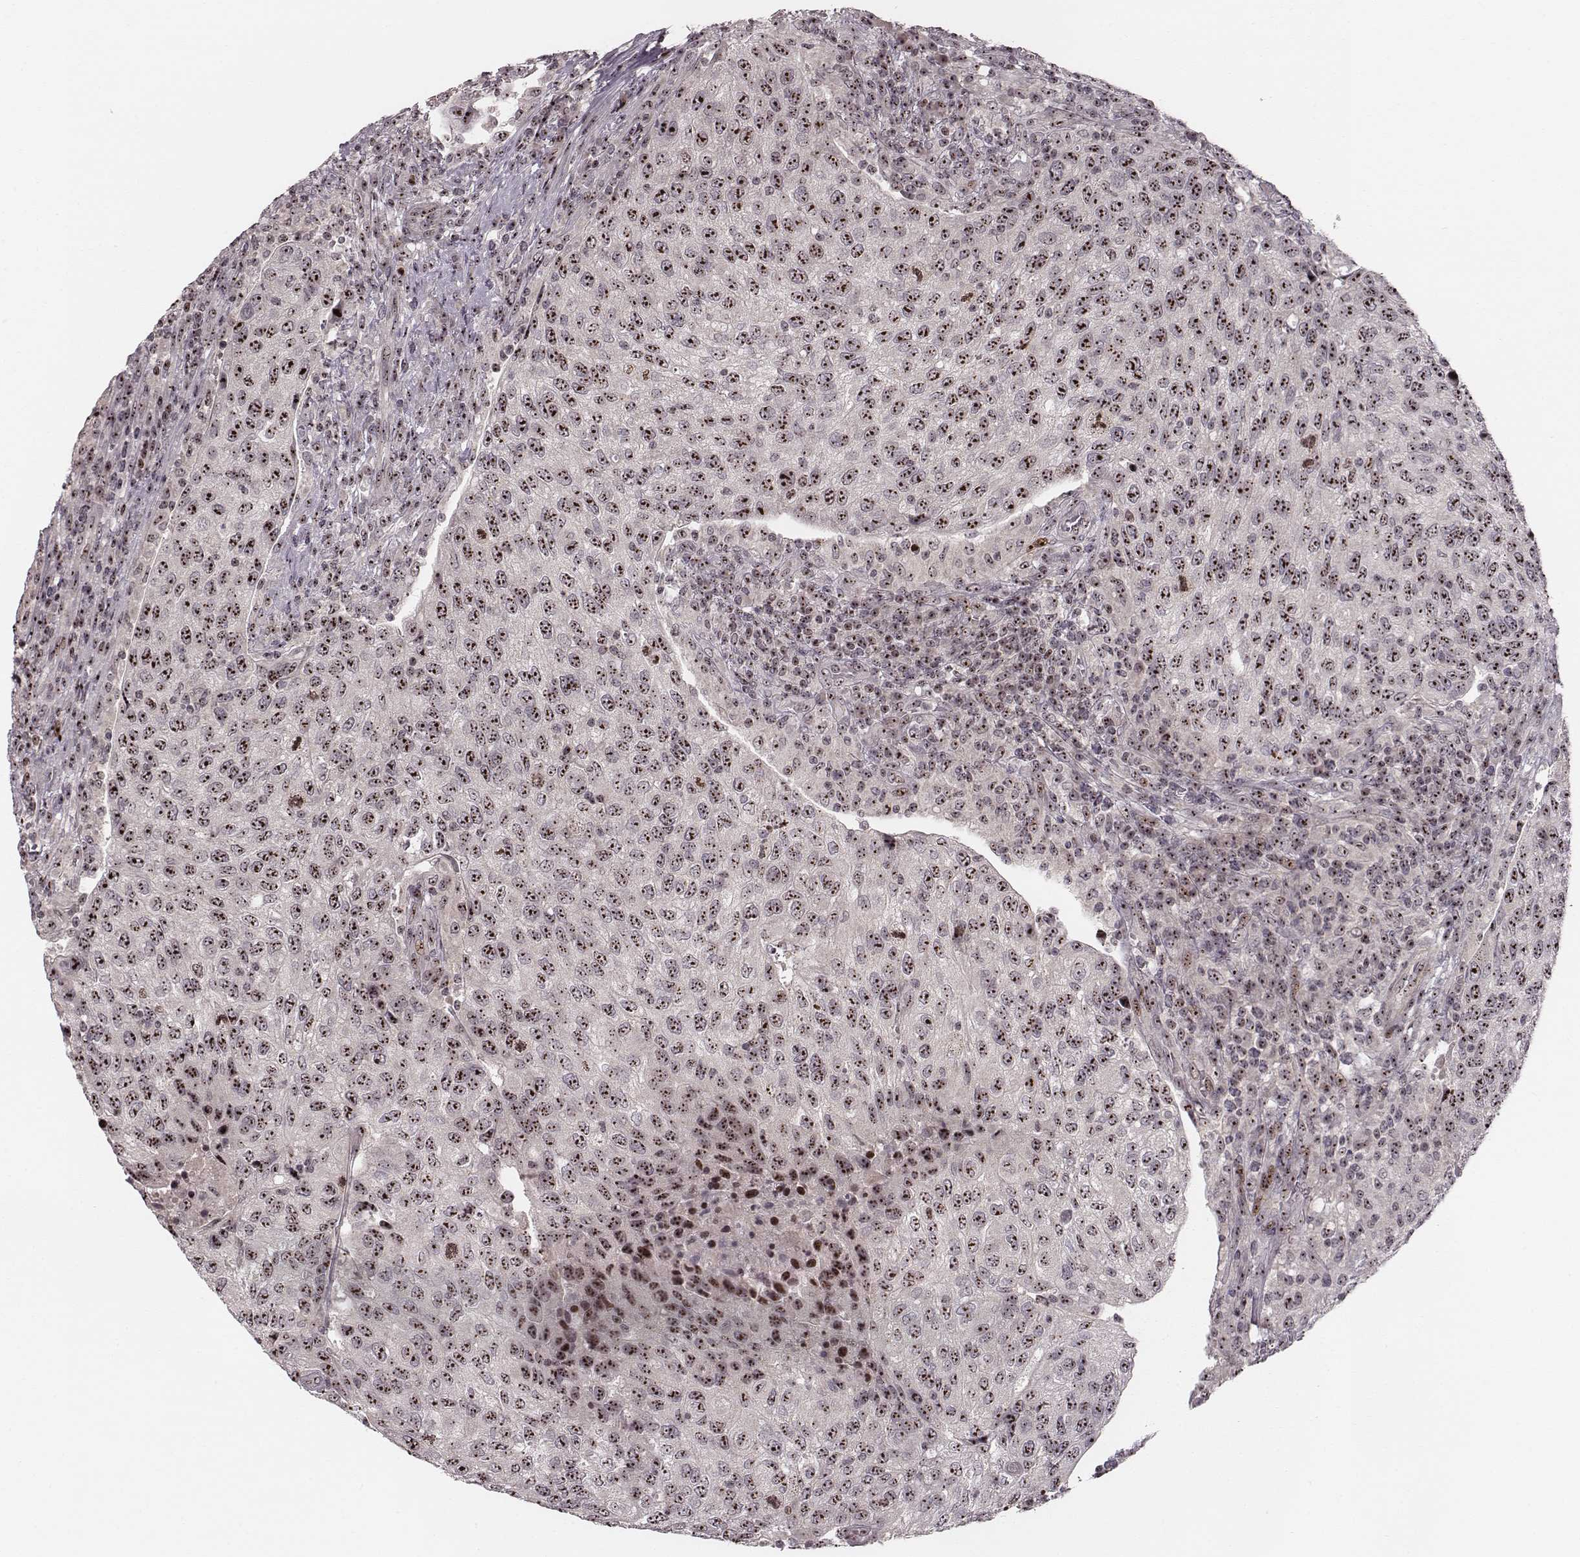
{"staining": {"intensity": "moderate", "quantity": ">75%", "location": "nuclear"}, "tissue": "urothelial cancer", "cell_type": "Tumor cells", "image_type": "cancer", "snomed": [{"axis": "morphology", "description": "Urothelial carcinoma, High grade"}, {"axis": "topography", "description": "Urinary bladder"}], "caption": "Urothelial cancer tissue exhibits moderate nuclear expression in about >75% of tumor cells, visualized by immunohistochemistry. (Stains: DAB in brown, nuclei in blue, Microscopy: brightfield microscopy at high magnification).", "gene": "NOP56", "patient": {"sex": "female", "age": 78}}